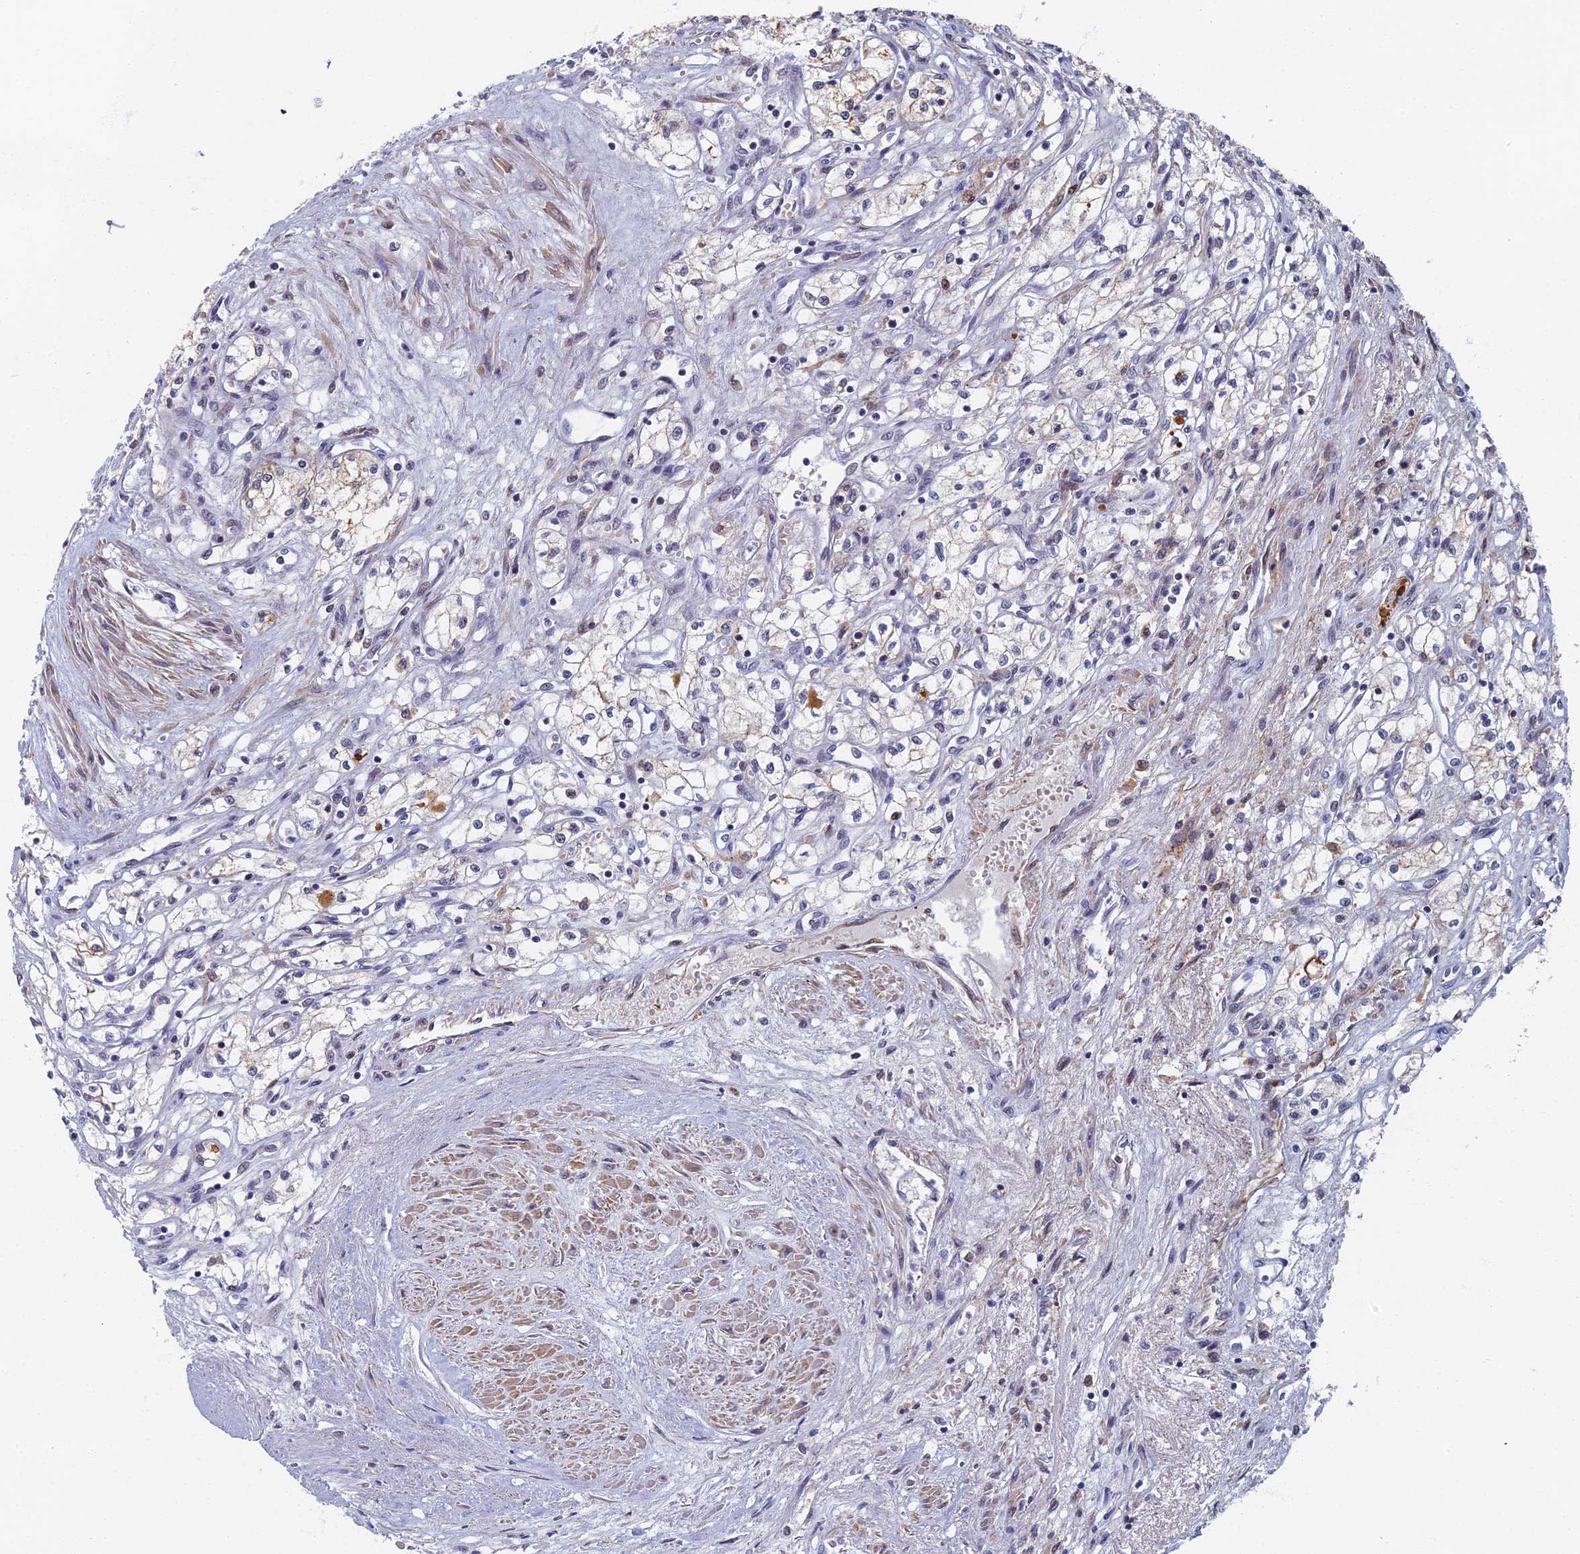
{"staining": {"intensity": "moderate", "quantity": "<25%", "location": "cytoplasmic/membranous"}, "tissue": "renal cancer", "cell_type": "Tumor cells", "image_type": "cancer", "snomed": [{"axis": "morphology", "description": "Adenocarcinoma, NOS"}, {"axis": "topography", "description": "Kidney"}], "caption": "IHC photomicrograph of neoplastic tissue: renal cancer stained using immunohistochemistry displays low levels of moderate protein expression localized specifically in the cytoplasmic/membranous of tumor cells, appearing as a cytoplasmic/membranous brown color.", "gene": "TAF13", "patient": {"sex": "male", "age": 59}}